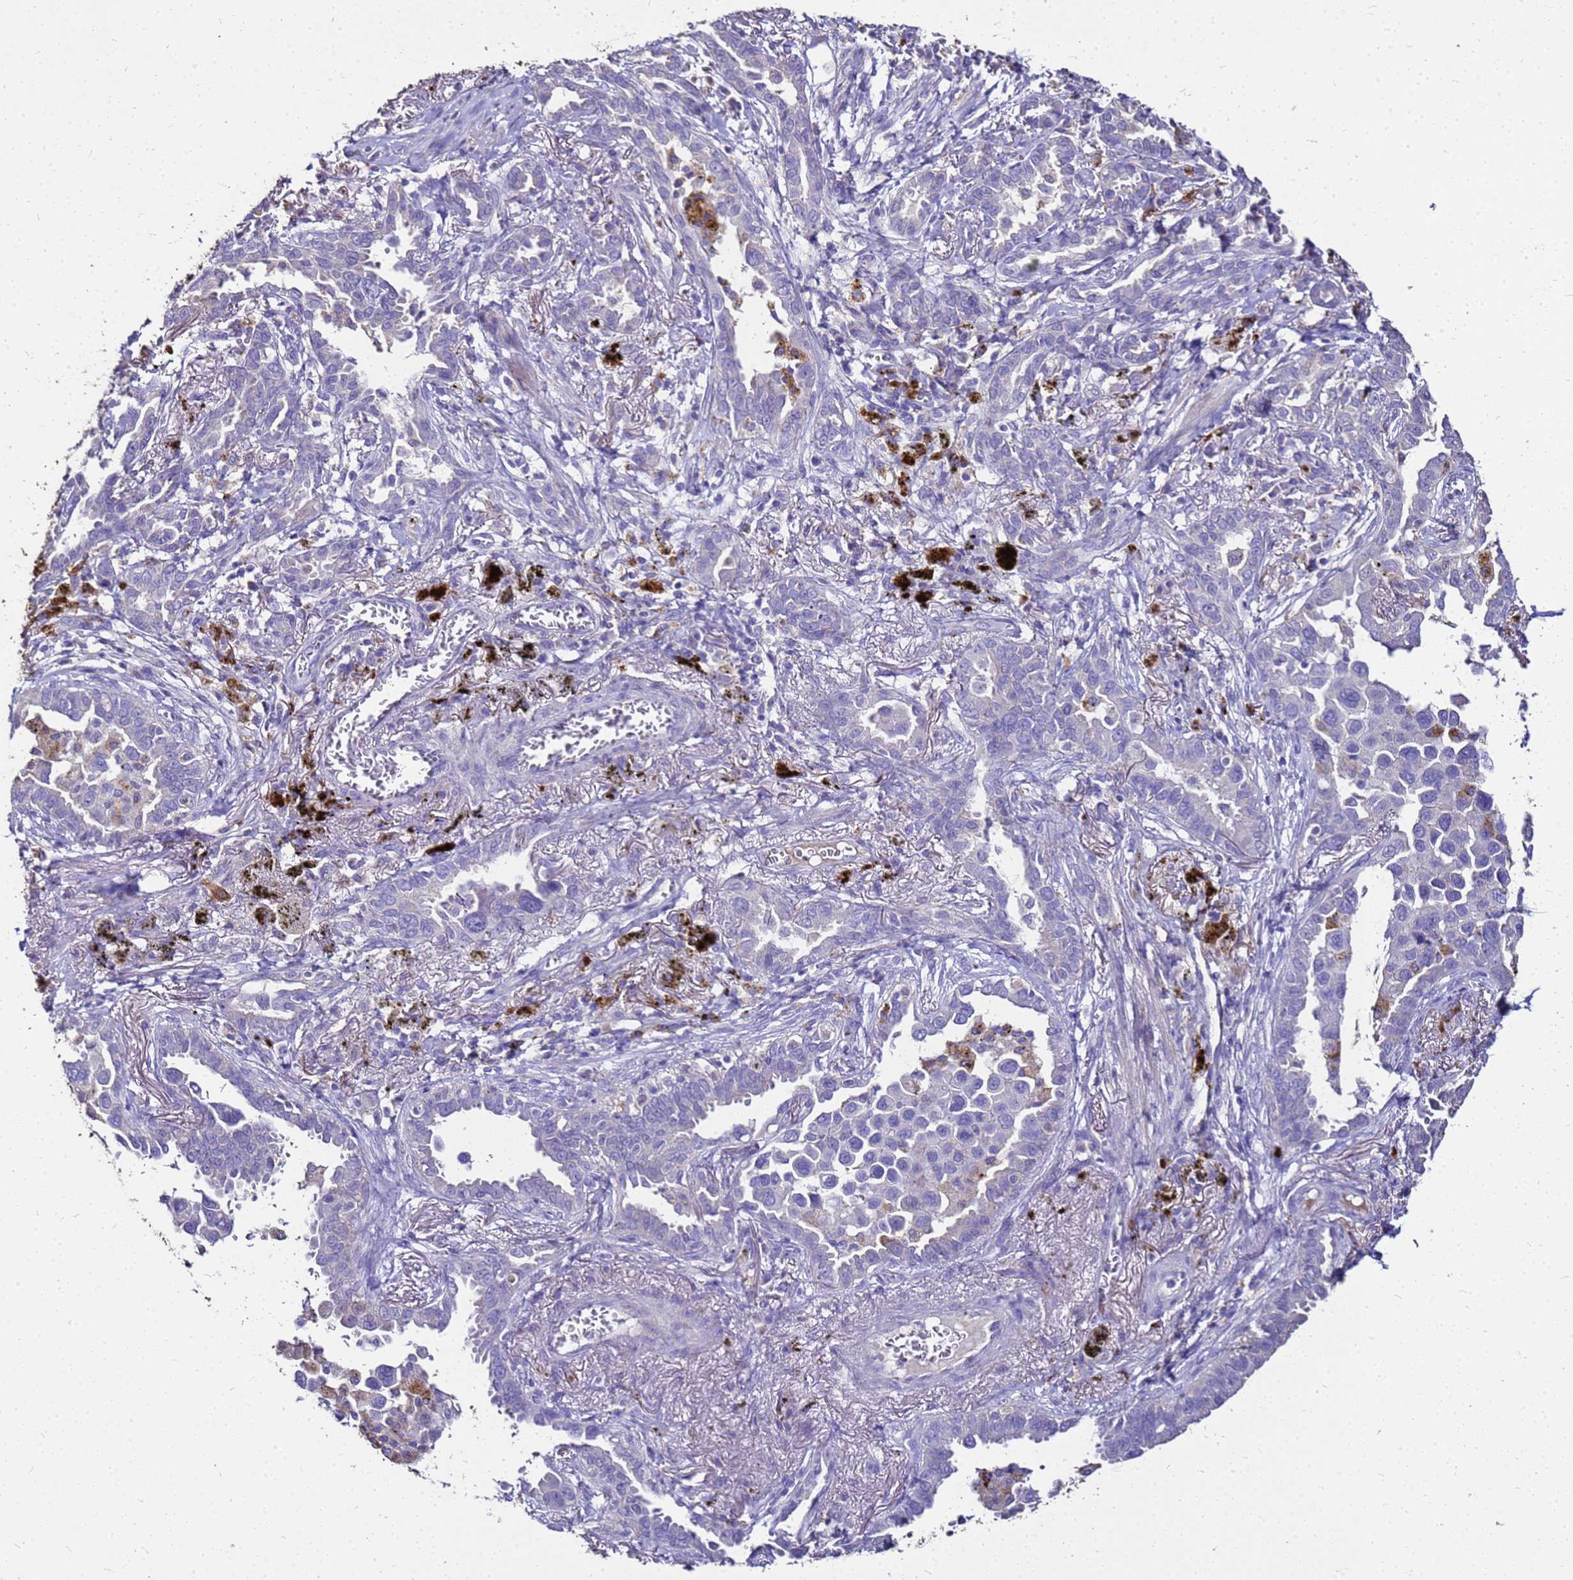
{"staining": {"intensity": "negative", "quantity": "none", "location": "none"}, "tissue": "lung cancer", "cell_type": "Tumor cells", "image_type": "cancer", "snomed": [{"axis": "morphology", "description": "Adenocarcinoma, NOS"}, {"axis": "topography", "description": "Lung"}], "caption": "The immunohistochemistry (IHC) image has no significant positivity in tumor cells of lung cancer tissue.", "gene": "S100A2", "patient": {"sex": "male", "age": 67}}